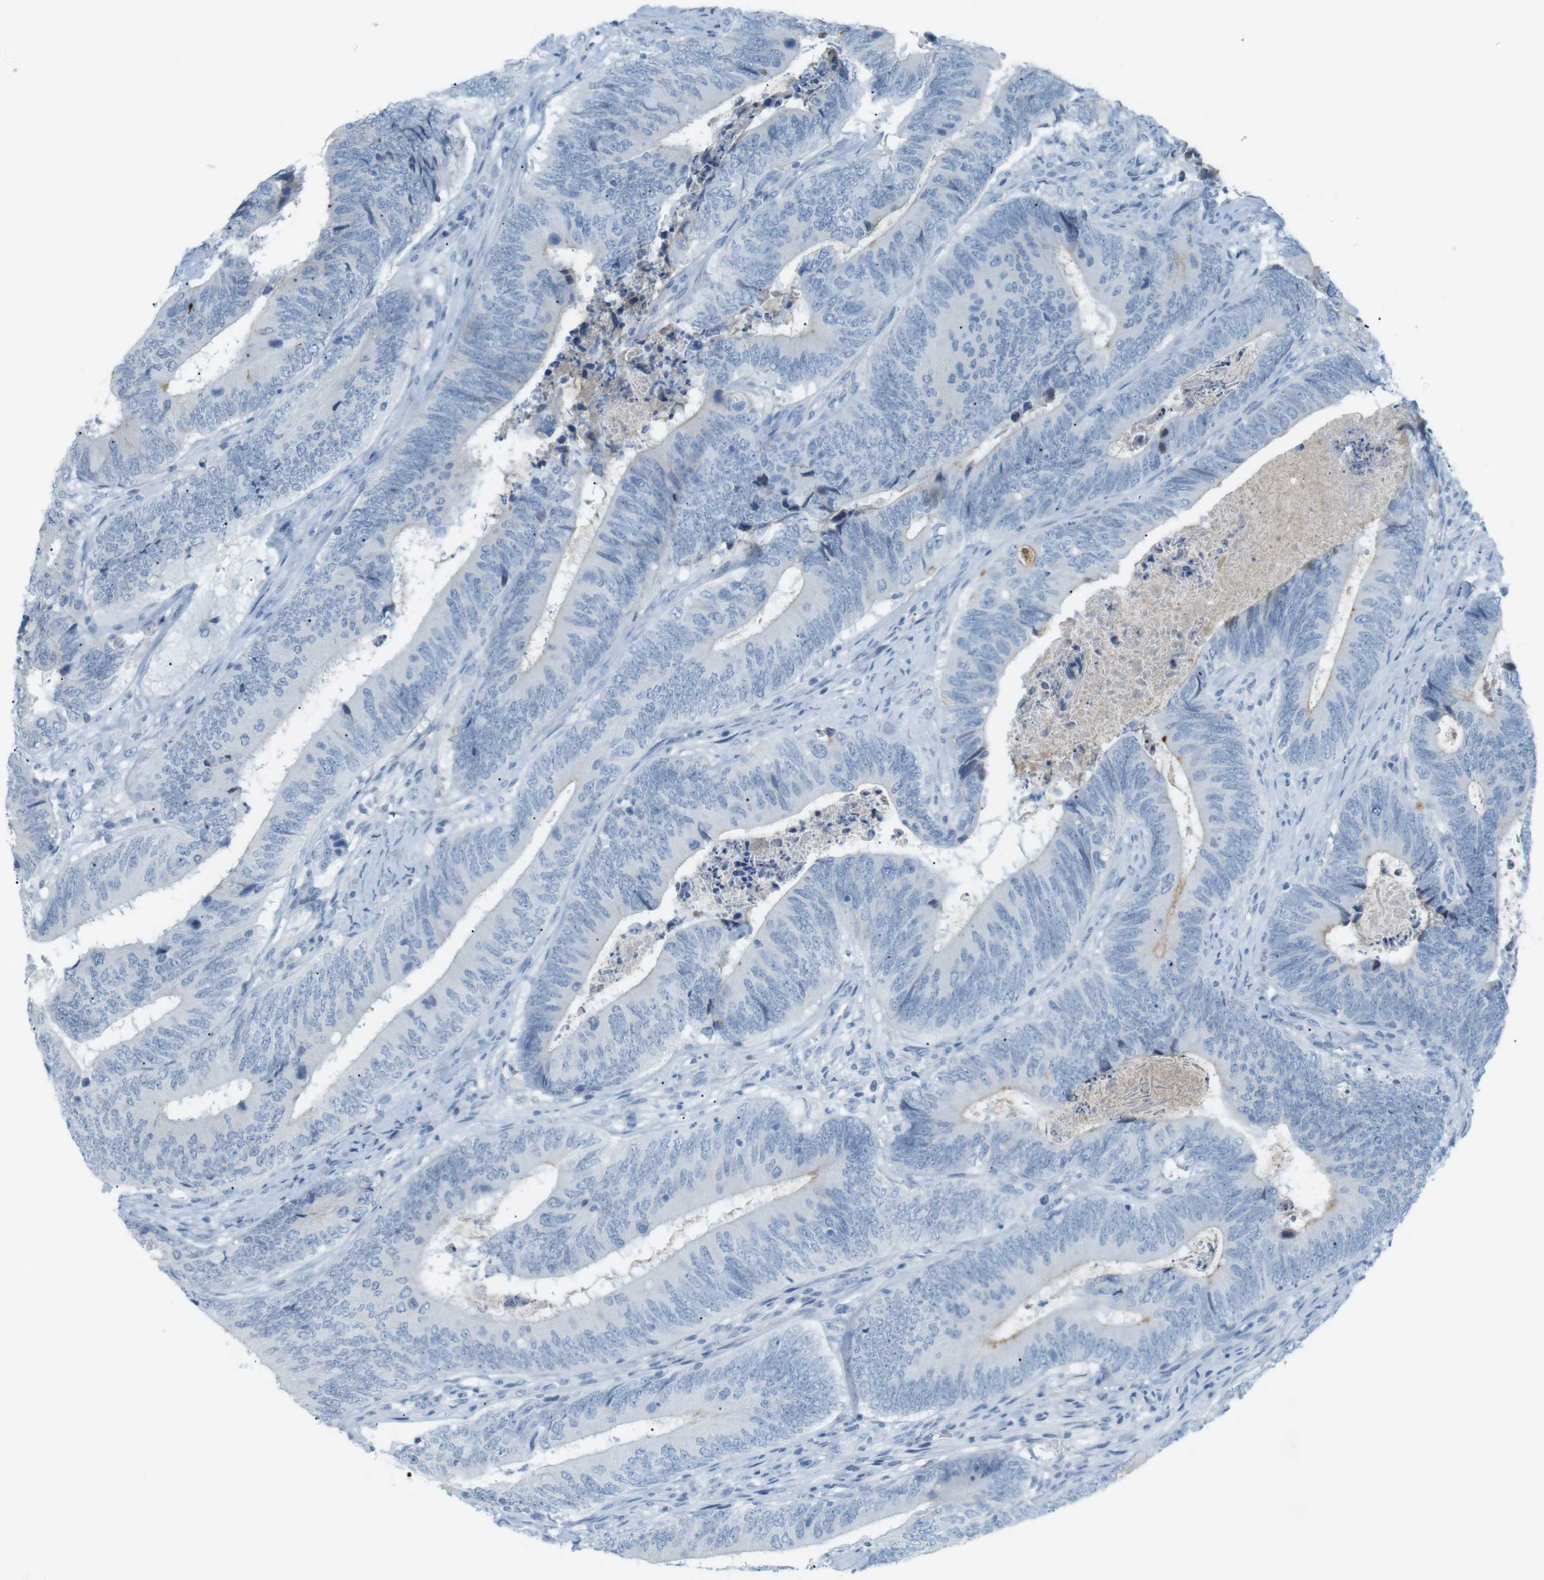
{"staining": {"intensity": "negative", "quantity": "none", "location": "none"}, "tissue": "colorectal cancer", "cell_type": "Tumor cells", "image_type": "cancer", "snomed": [{"axis": "morphology", "description": "Normal tissue, NOS"}, {"axis": "morphology", "description": "Adenocarcinoma, NOS"}, {"axis": "topography", "description": "Colon"}], "caption": "IHC of colorectal cancer exhibits no positivity in tumor cells.", "gene": "AZGP1", "patient": {"sex": "male", "age": 56}}